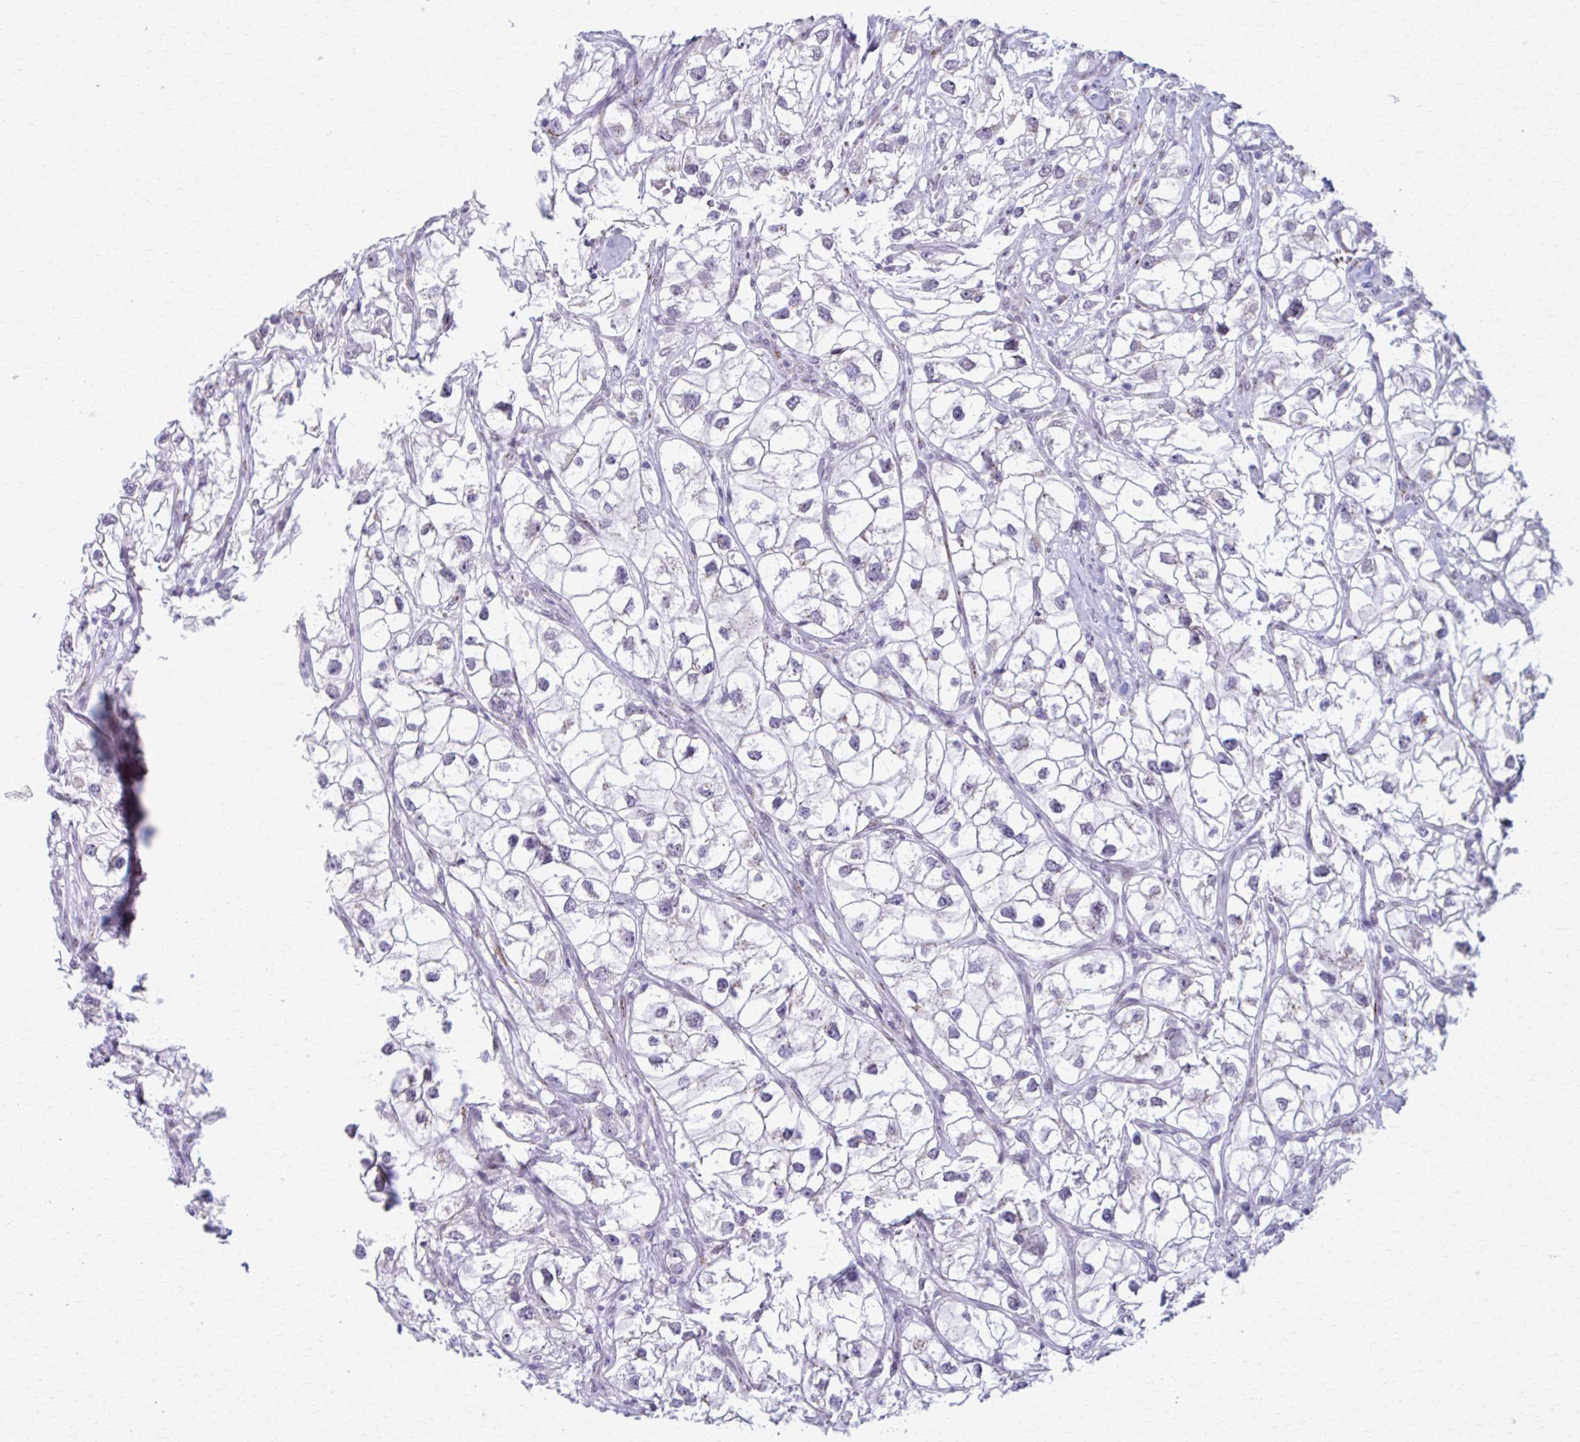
{"staining": {"intensity": "weak", "quantity": "<25%", "location": "cytoplasmic/membranous"}, "tissue": "renal cancer", "cell_type": "Tumor cells", "image_type": "cancer", "snomed": [{"axis": "morphology", "description": "Adenocarcinoma, NOS"}, {"axis": "topography", "description": "Kidney"}], "caption": "Human renal cancer stained for a protein using immunohistochemistry exhibits no staining in tumor cells.", "gene": "ZNF682", "patient": {"sex": "male", "age": 59}}